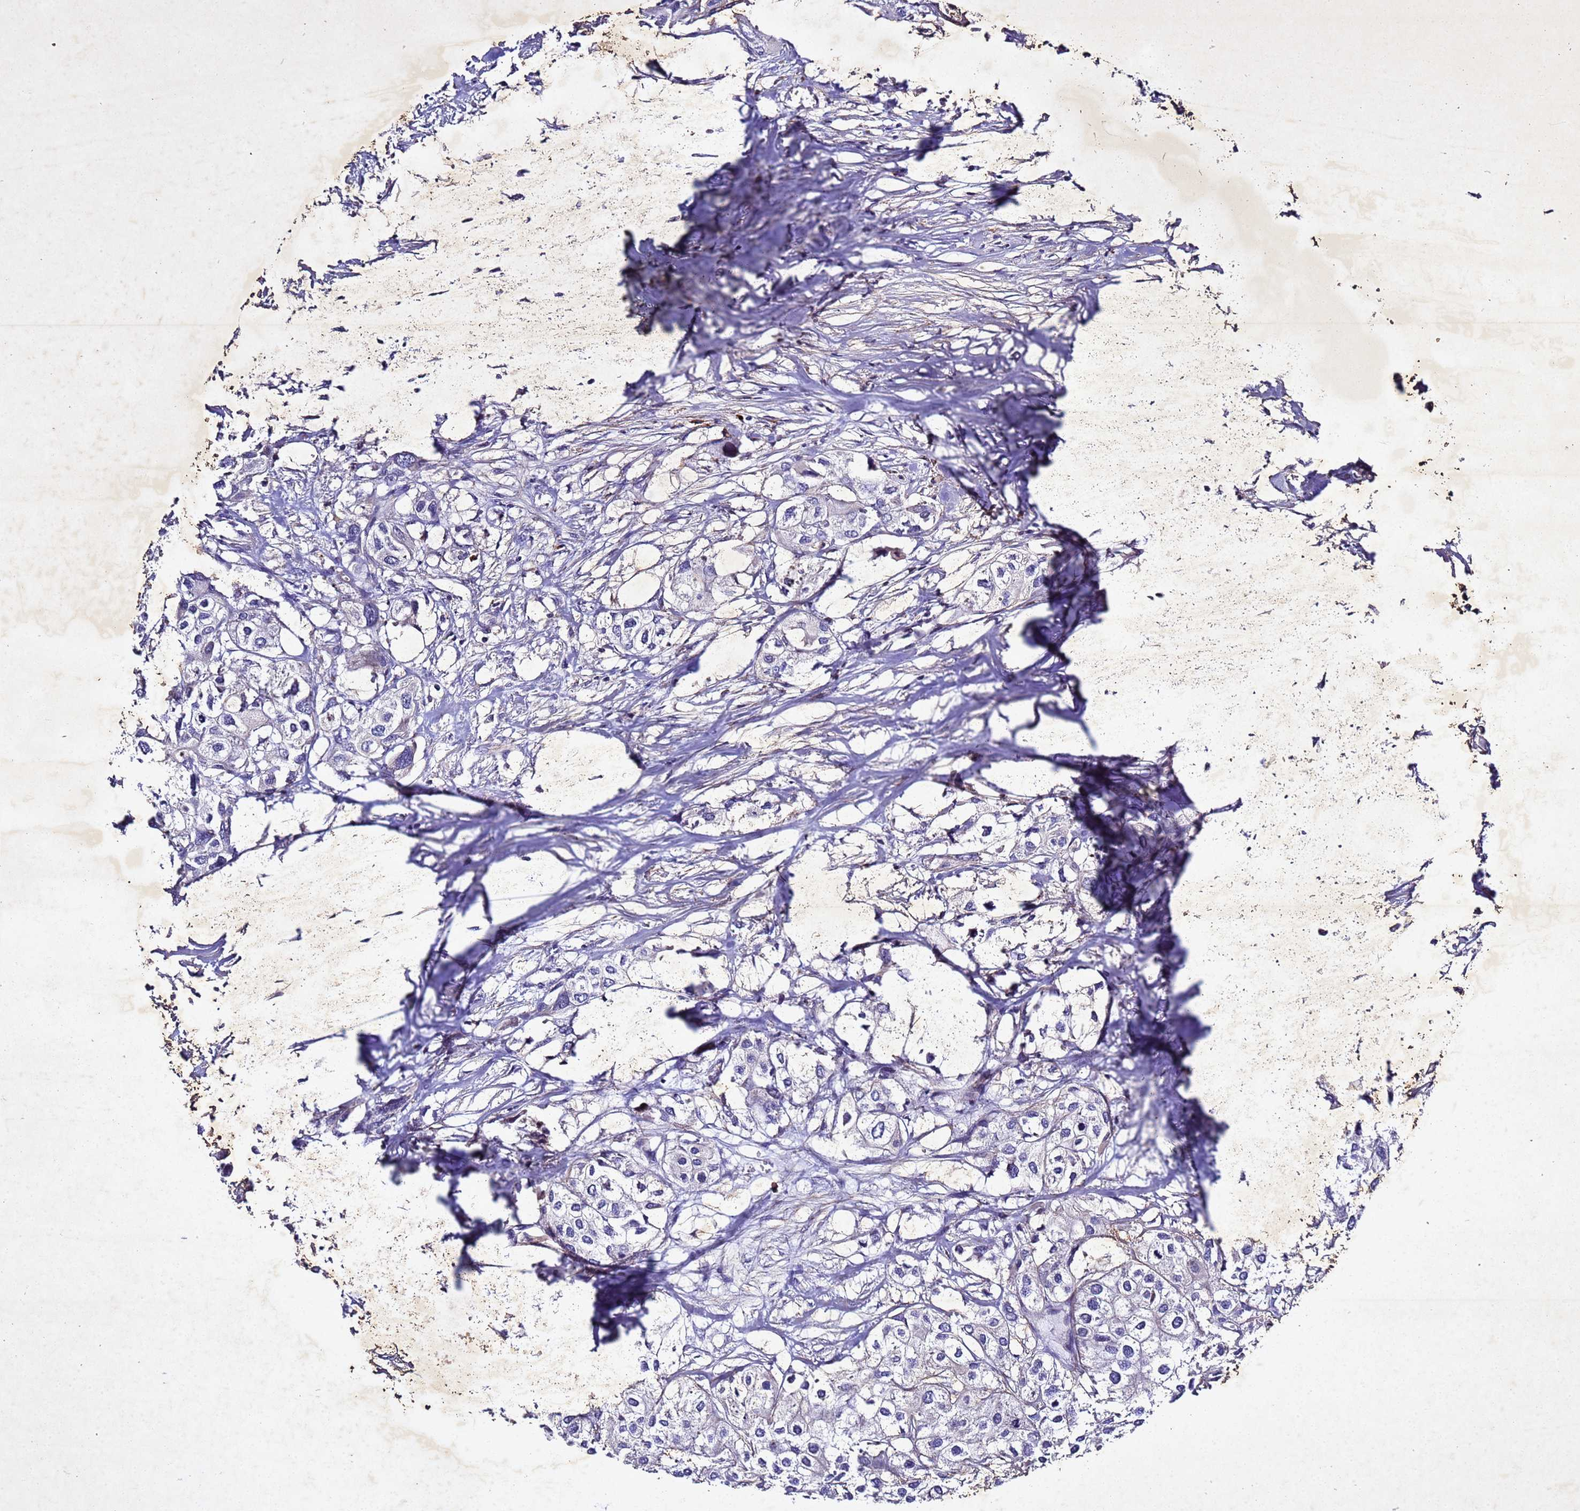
{"staining": {"intensity": "negative", "quantity": "none", "location": "none"}, "tissue": "urothelial cancer", "cell_type": "Tumor cells", "image_type": "cancer", "snomed": [{"axis": "morphology", "description": "Urothelial carcinoma, High grade"}, {"axis": "topography", "description": "Urinary bladder"}], "caption": "Immunohistochemical staining of urothelial cancer shows no significant staining in tumor cells. (Stains: DAB immunohistochemistry (IHC) with hematoxylin counter stain, Microscopy: brightfield microscopy at high magnification).", "gene": "SV2B", "patient": {"sex": "male", "age": 64}}